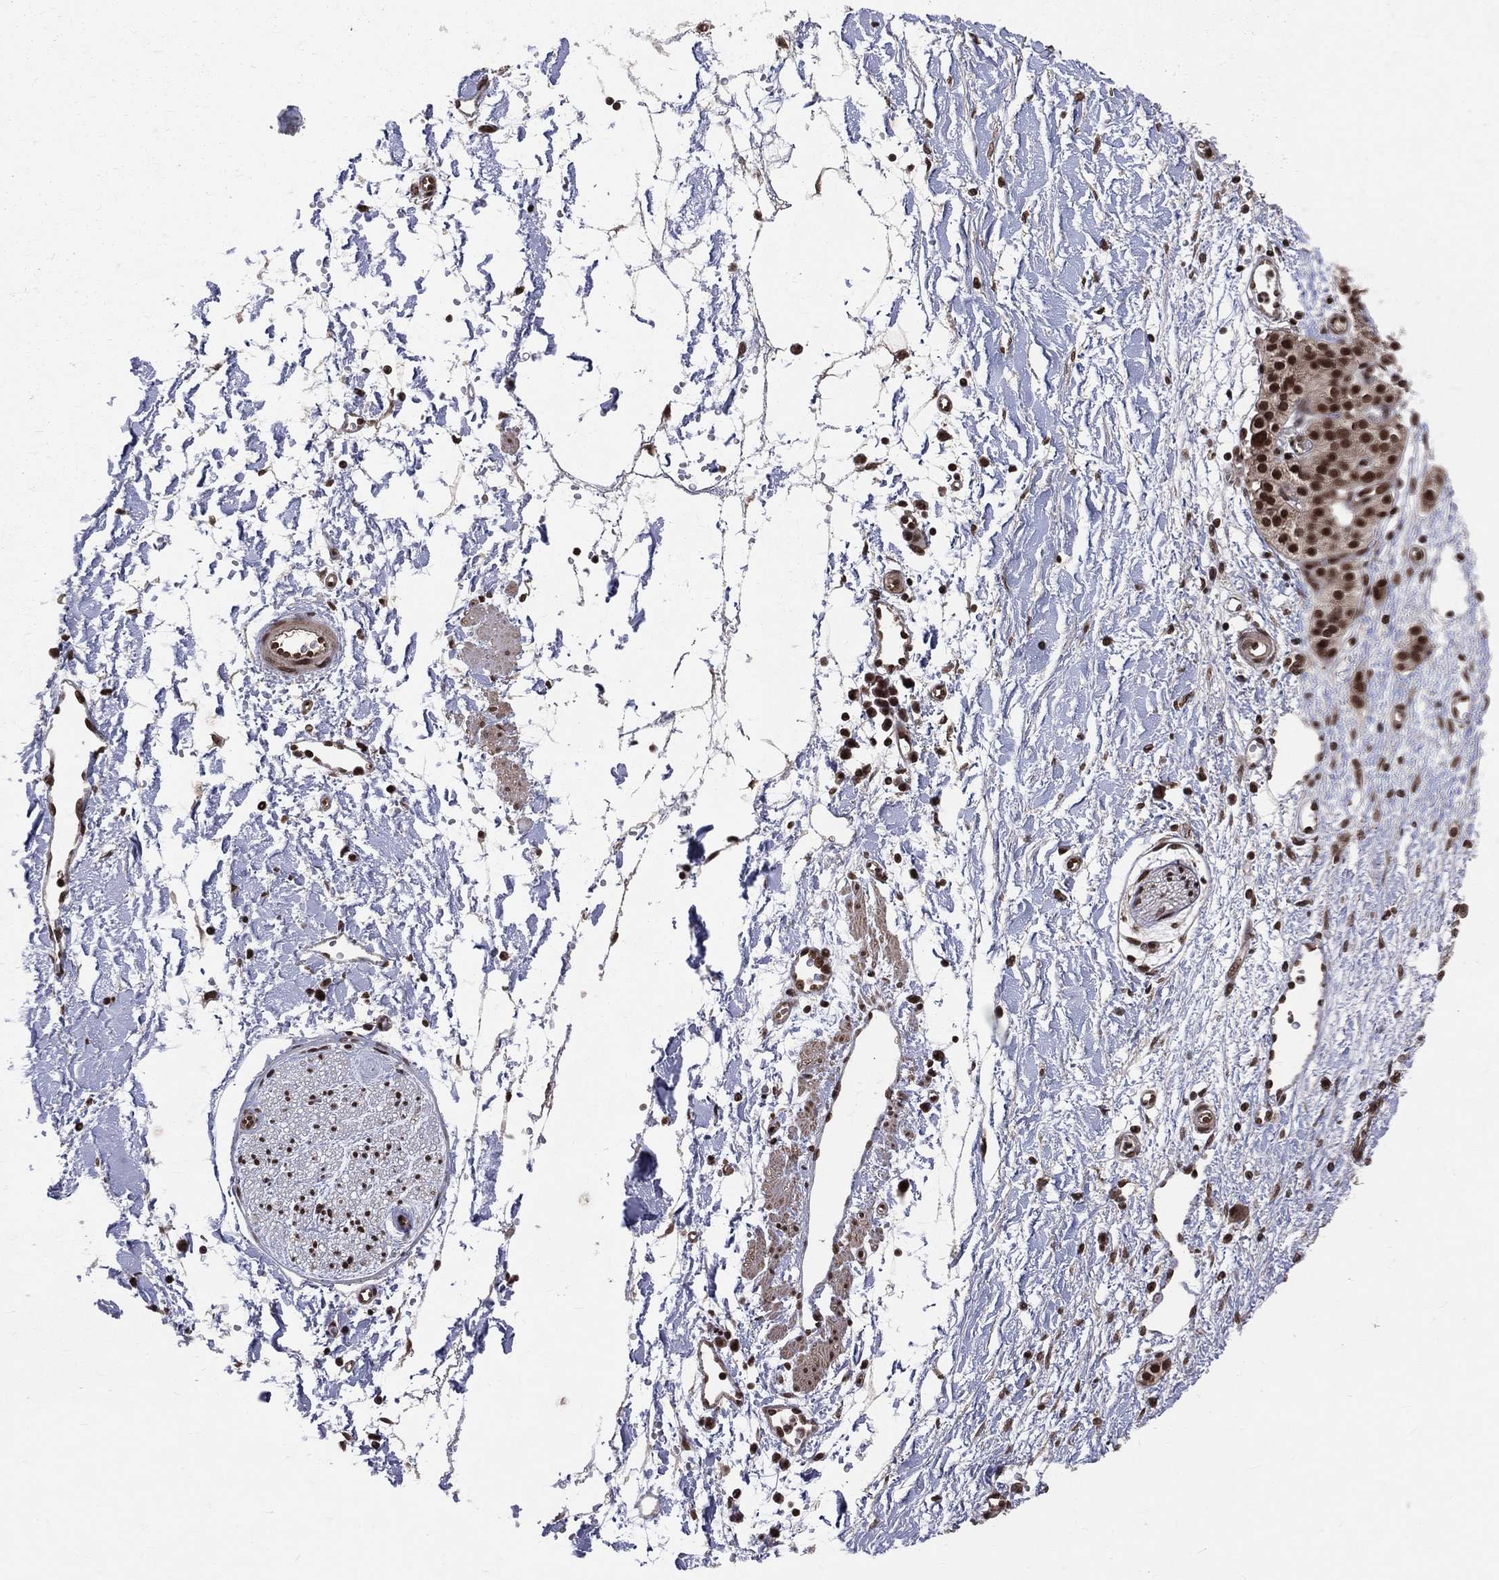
{"staining": {"intensity": "strong", "quantity": "<25%", "location": "nuclear"}, "tissue": "adipose tissue", "cell_type": "Adipocytes", "image_type": "normal", "snomed": [{"axis": "morphology", "description": "Normal tissue, NOS"}, {"axis": "morphology", "description": "Adenocarcinoma, NOS"}, {"axis": "topography", "description": "Pancreas"}, {"axis": "topography", "description": "Peripheral nerve tissue"}], "caption": "Immunohistochemical staining of unremarkable adipose tissue demonstrates medium levels of strong nuclear positivity in approximately <25% of adipocytes.", "gene": "SMC3", "patient": {"sex": "male", "age": 61}}